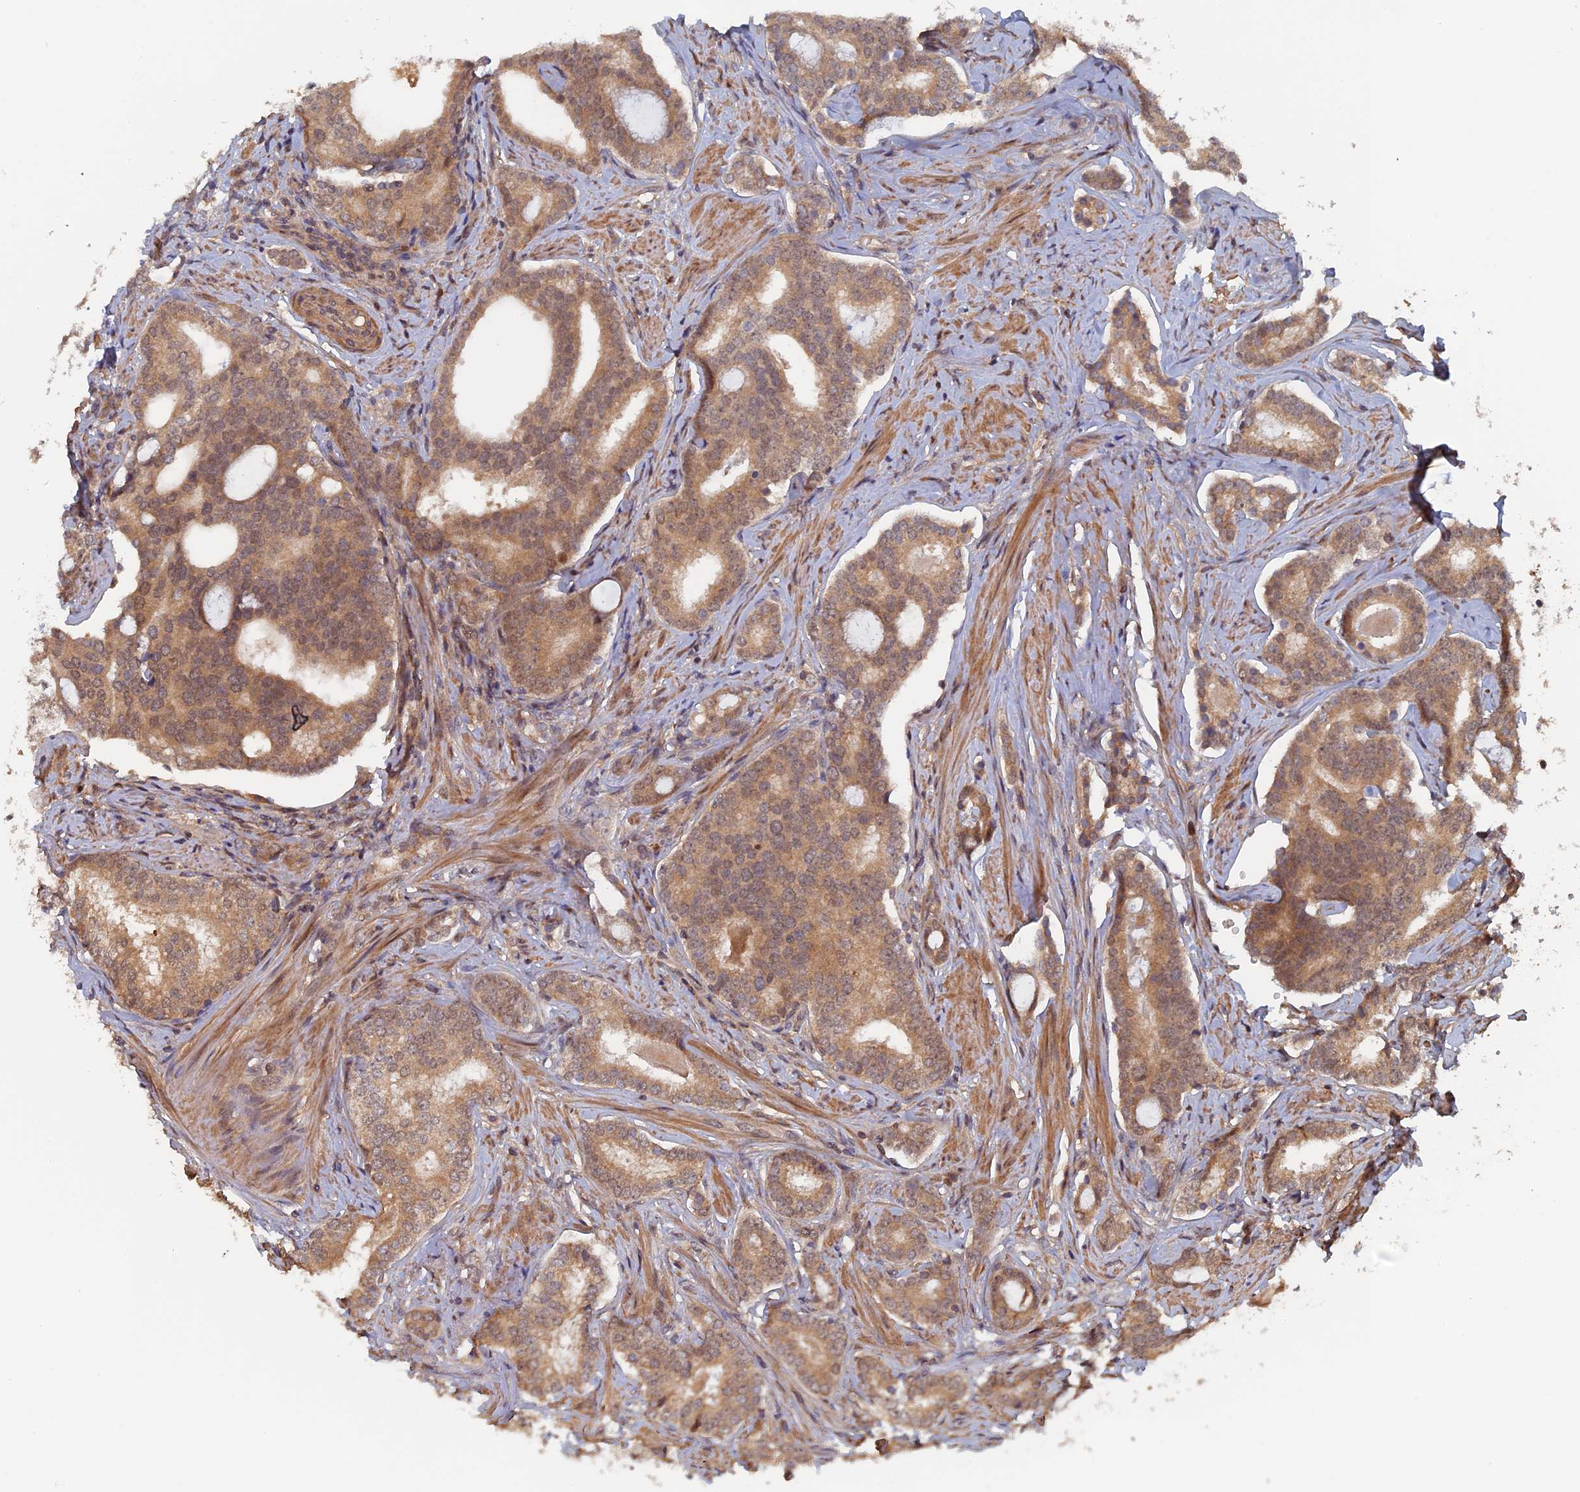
{"staining": {"intensity": "moderate", "quantity": ">75%", "location": "cytoplasmic/membranous,nuclear"}, "tissue": "prostate cancer", "cell_type": "Tumor cells", "image_type": "cancer", "snomed": [{"axis": "morphology", "description": "Adenocarcinoma, High grade"}, {"axis": "topography", "description": "Prostate"}], "caption": "Immunohistochemical staining of prostate adenocarcinoma (high-grade) demonstrates medium levels of moderate cytoplasmic/membranous and nuclear protein expression in about >75% of tumor cells. Immunohistochemistry stains the protein of interest in brown and the nuclei are stained blue.", "gene": "ELOVL6", "patient": {"sex": "male", "age": 63}}